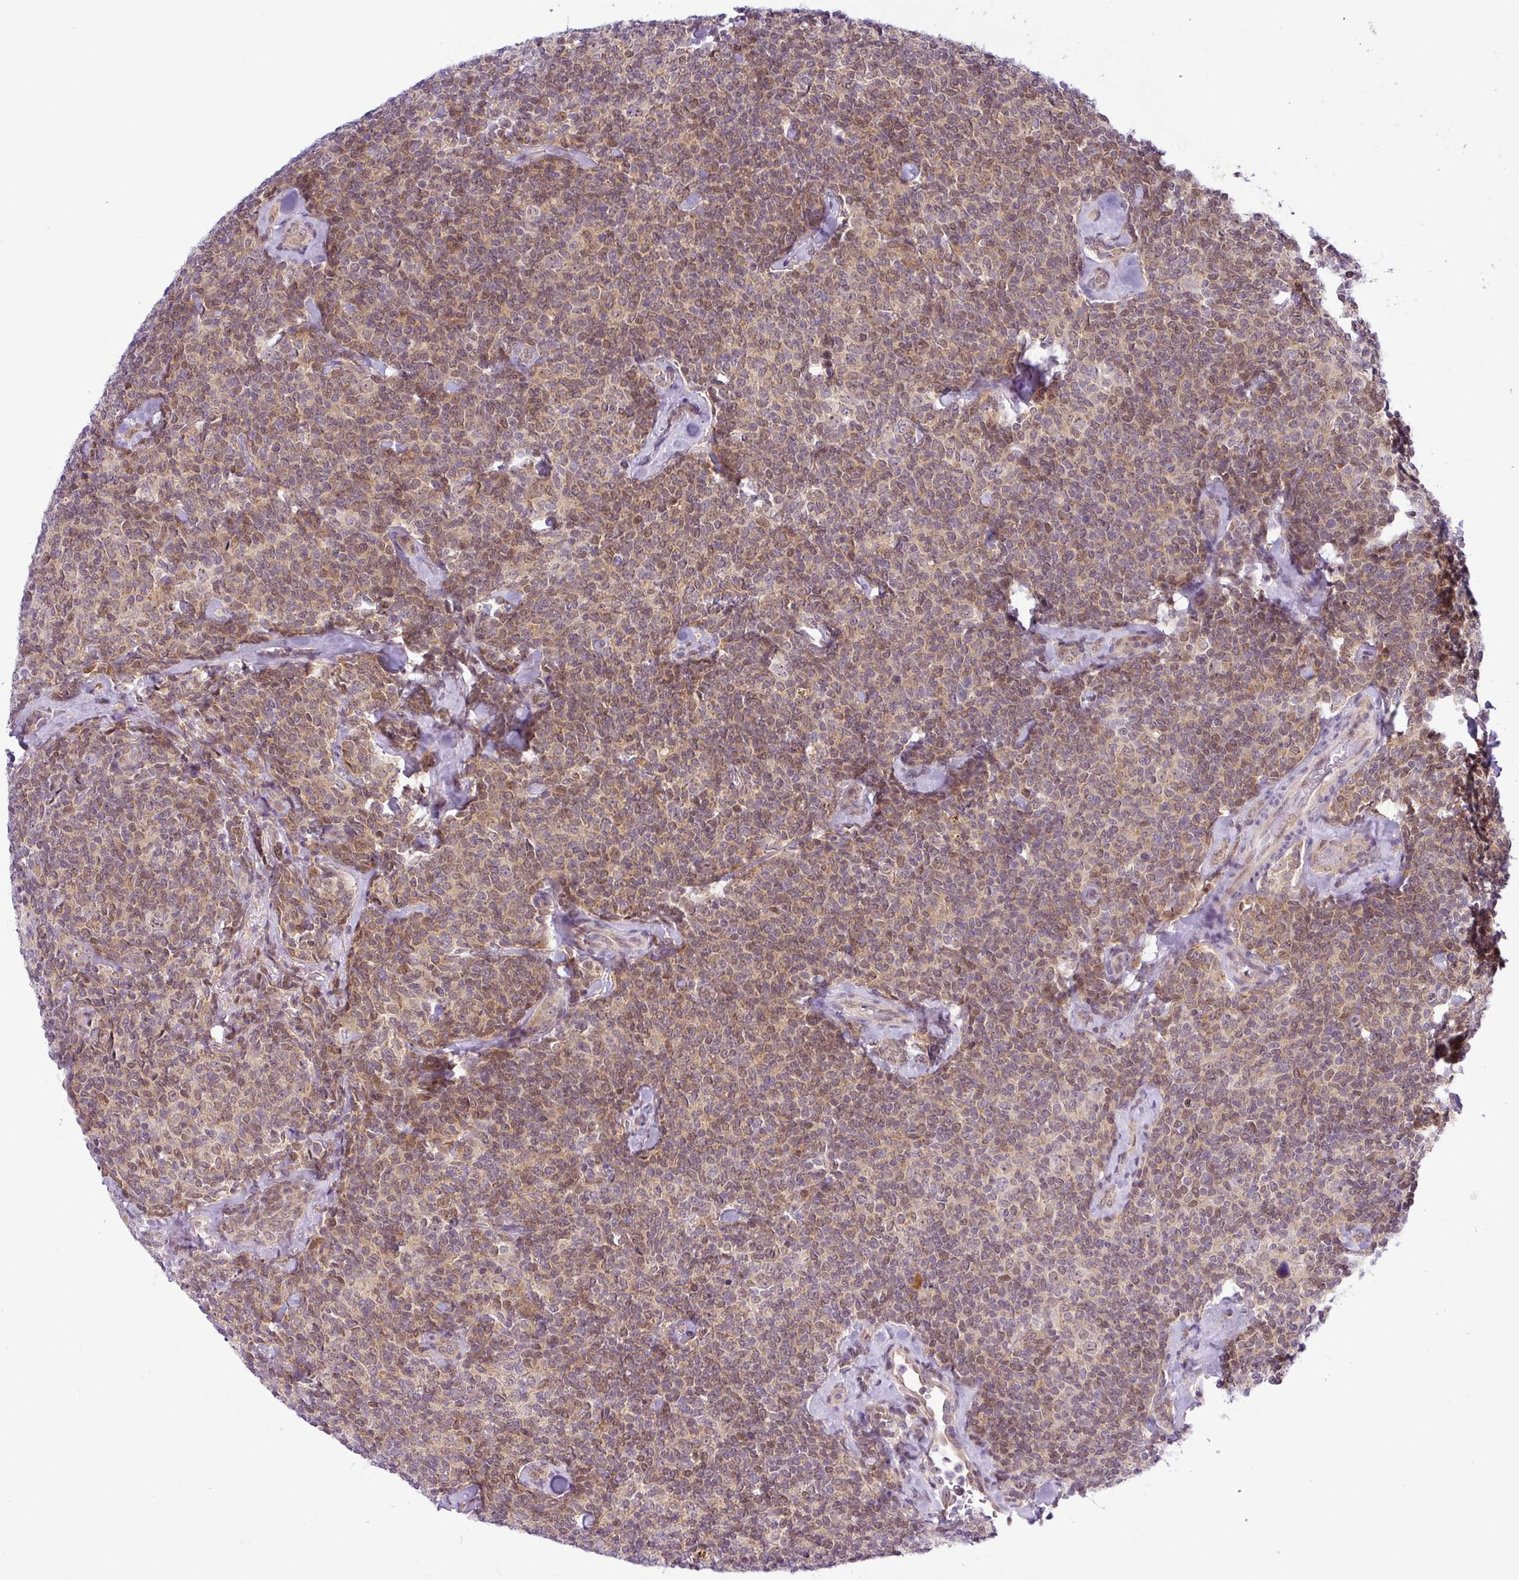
{"staining": {"intensity": "weak", "quantity": "25%-75%", "location": "cytoplasmic/membranous"}, "tissue": "lymphoma", "cell_type": "Tumor cells", "image_type": "cancer", "snomed": [{"axis": "morphology", "description": "Malignant lymphoma, non-Hodgkin's type, Low grade"}, {"axis": "topography", "description": "Lymph node"}], "caption": "Weak cytoplasmic/membranous staining for a protein is seen in approximately 25%-75% of tumor cells of low-grade malignant lymphoma, non-Hodgkin's type using immunohistochemistry (IHC).", "gene": "NDUFB2", "patient": {"sex": "female", "age": 56}}